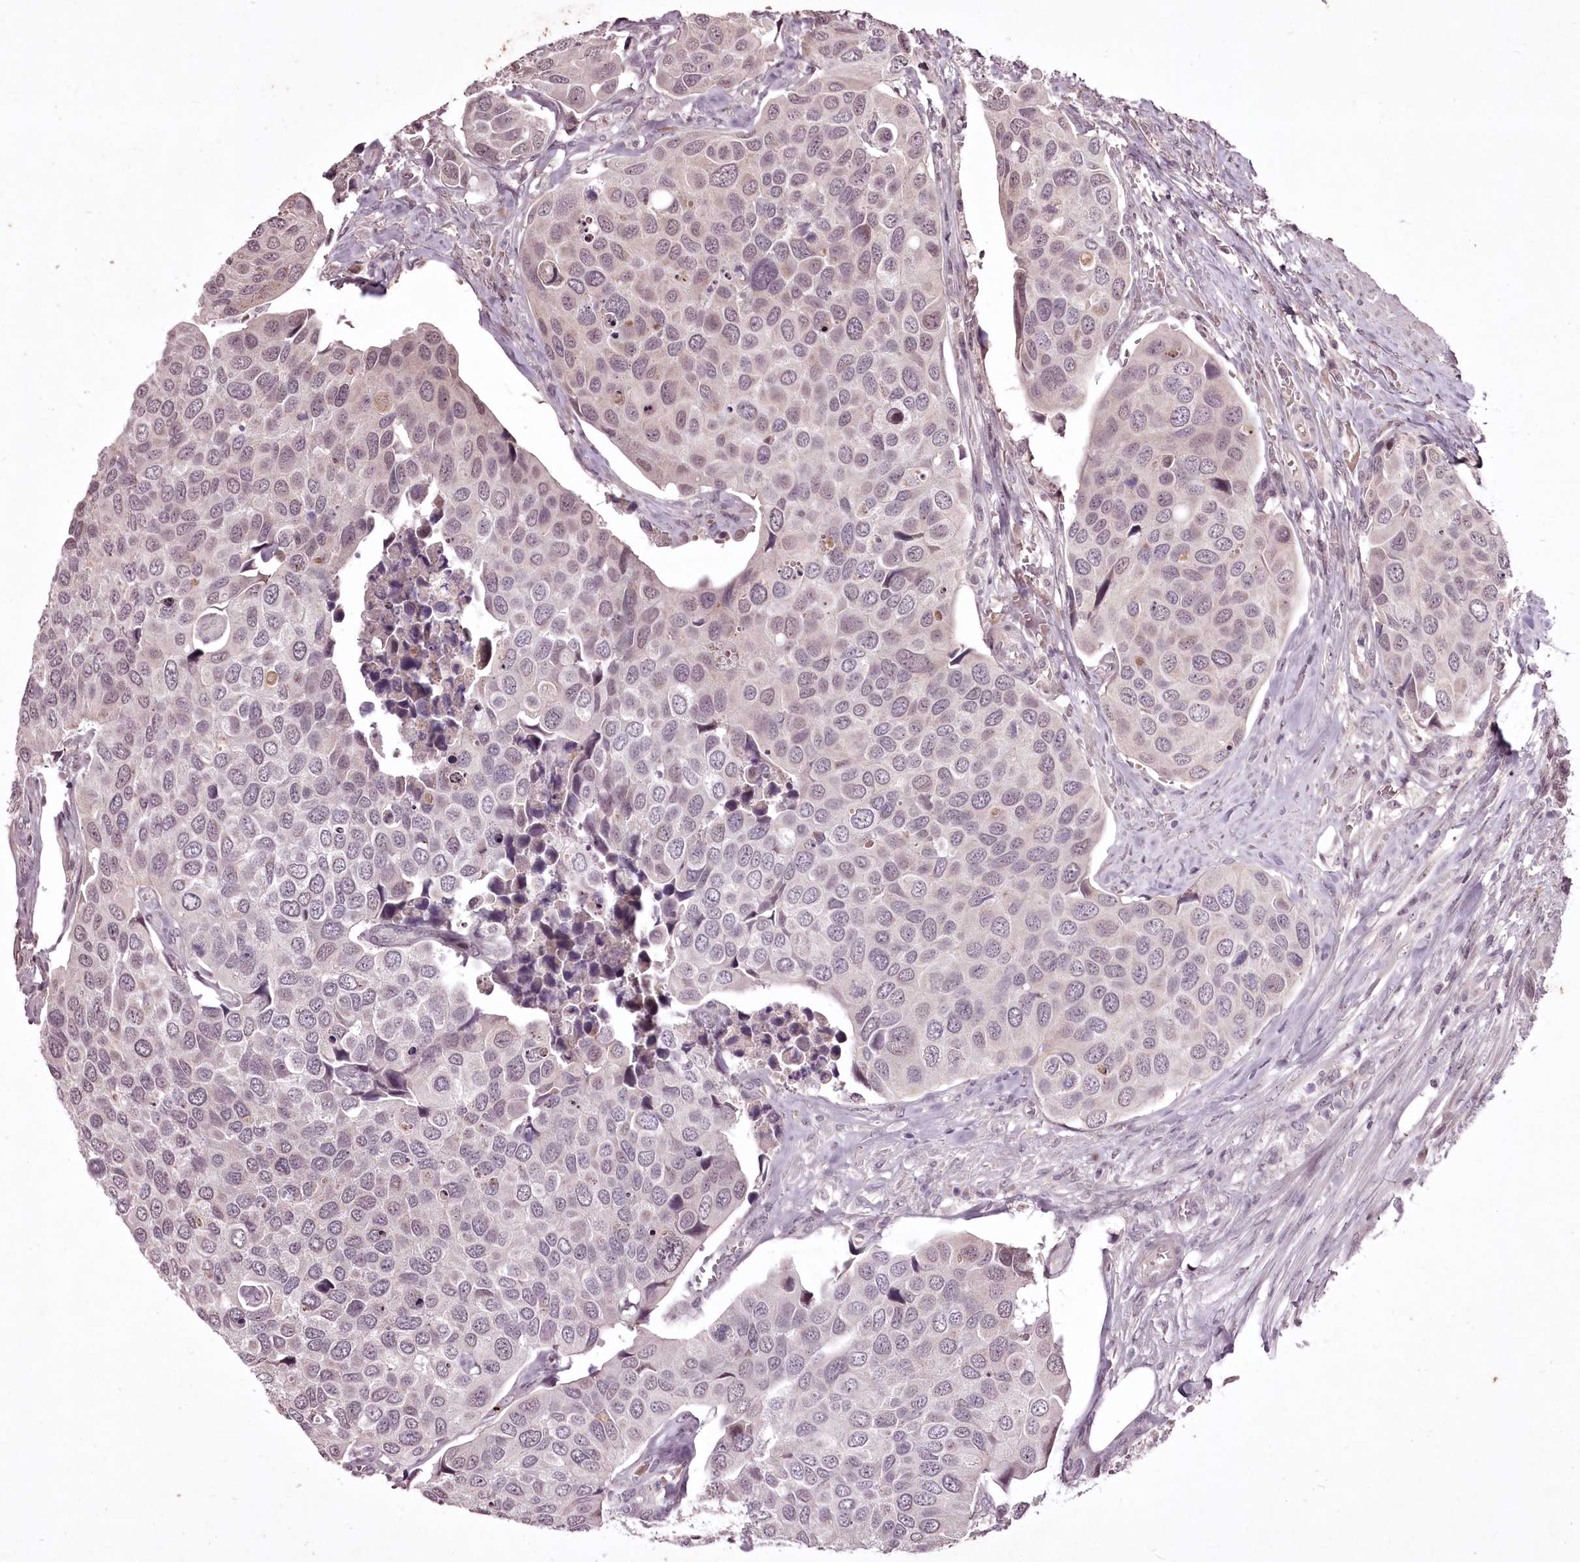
{"staining": {"intensity": "weak", "quantity": "<25%", "location": "nuclear"}, "tissue": "urothelial cancer", "cell_type": "Tumor cells", "image_type": "cancer", "snomed": [{"axis": "morphology", "description": "Urothelial carcinoma, High grade"}, {"axis": "topography", "description": "Urinary bladder"}], "caption": "High power microscopy photomicrograph of an immunohistochemistry (IHC) histopathology image of urothelial cancer, revealing no significant positivity in tumor cells.", "gene": "ADRA1D", "patient": {"sex": "male", "age": 74}}